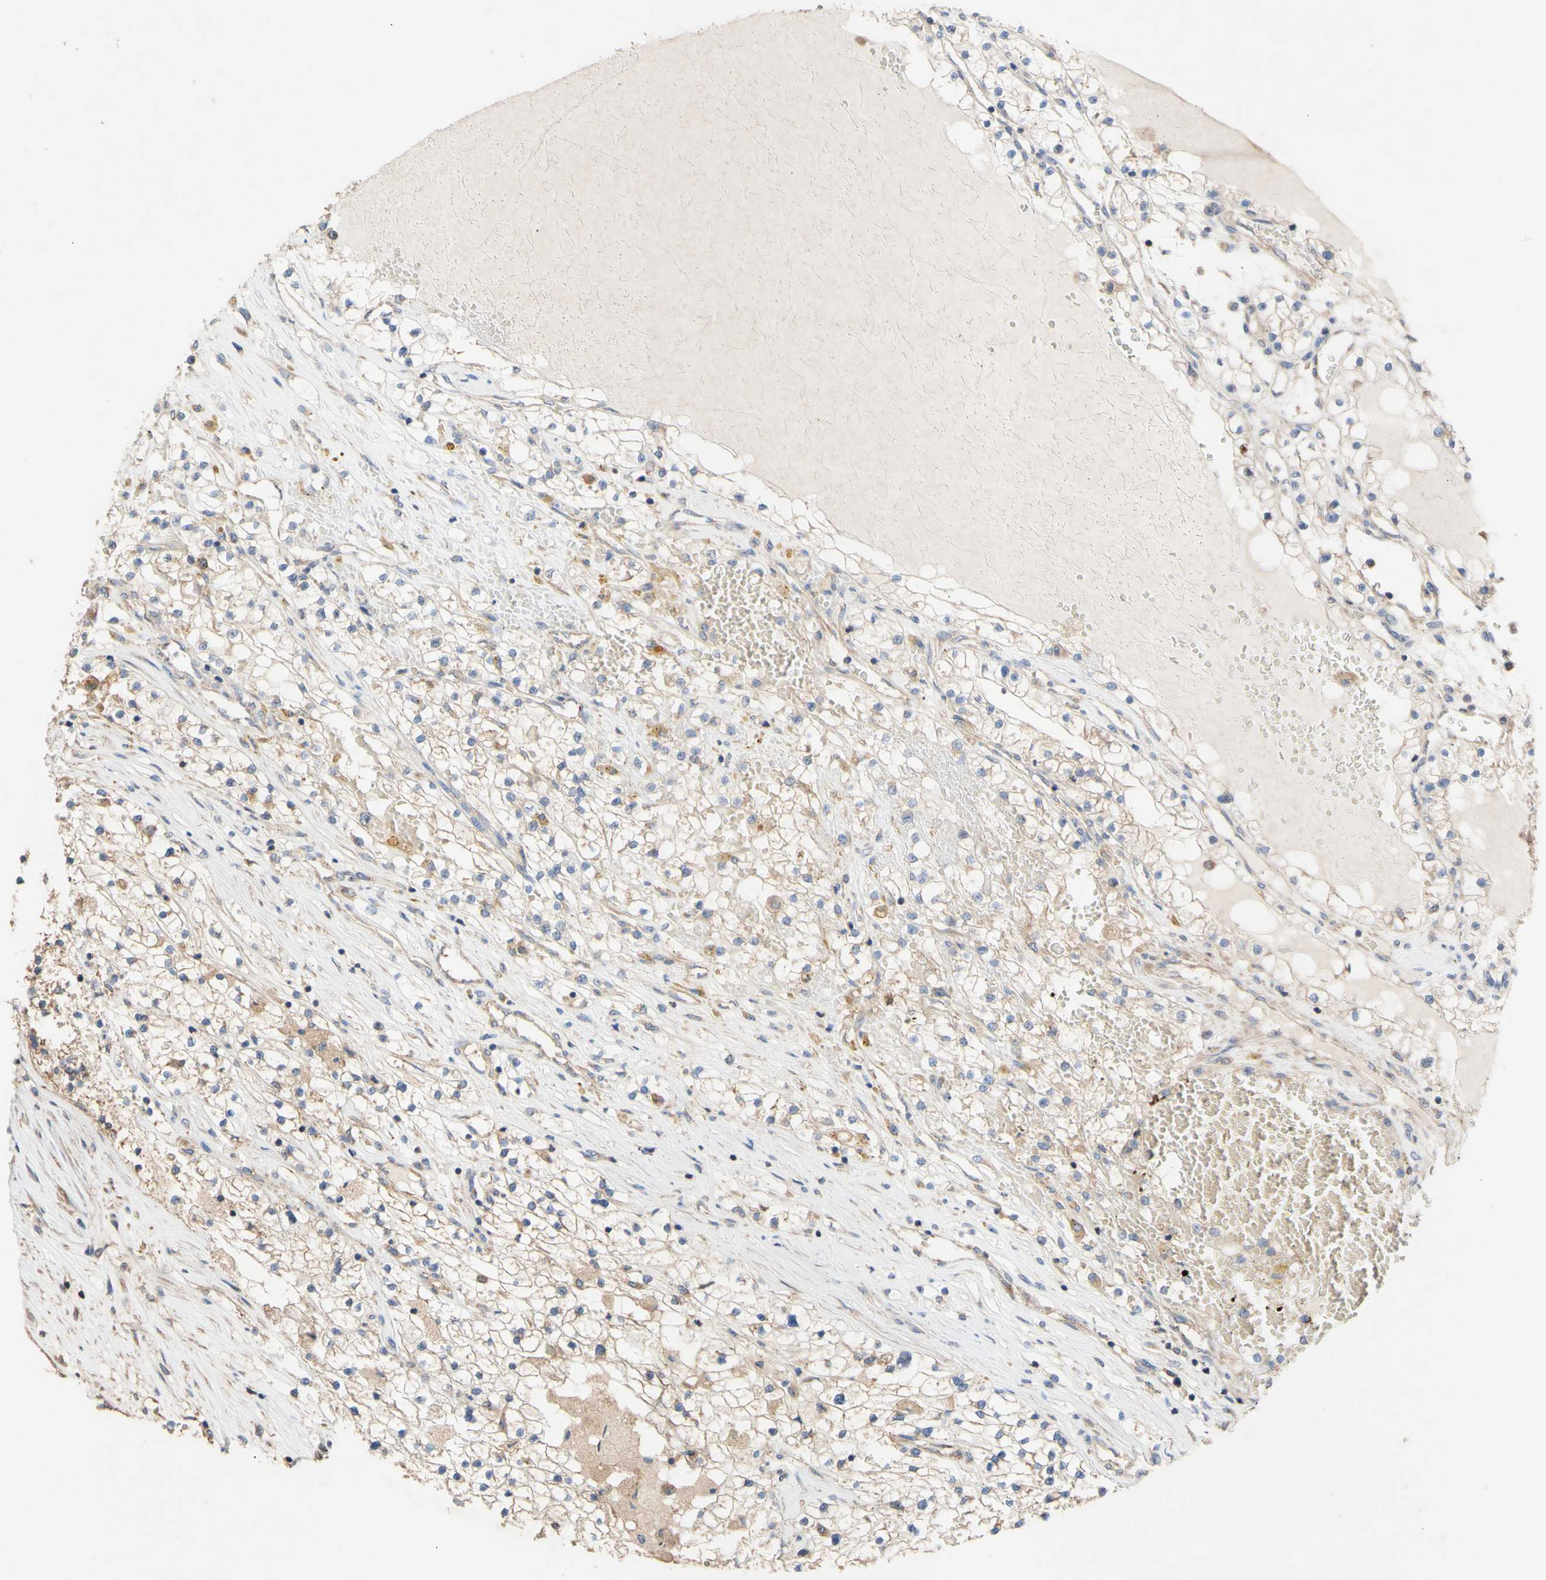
{"staining": {"intensity": "weak", "quantity": ">75%", "location": "cytoplasmic/membranous"}, "tissue": "renal cancer", "cell_type": "Tumor cells", "image_type": "cancer", "snomed": [{"axis": "morphology", "description": "Adenocarcinoma, NOS"}, {"axis": "topography", "description": "Kidney"}], "caption": "High-magnification brightfield microscopy of renal cancer (adenocarcinoma) stained with DAB (3,3'-diaminobenzidine) (brown) and counterstained with hematoxylin (blue). tumor cells exhibit weak cytoplasmic/membranous staining is identified in about>75% of cells.", "gene": "EIF2S3", "patient": {"sex": "male", "age": 68}}